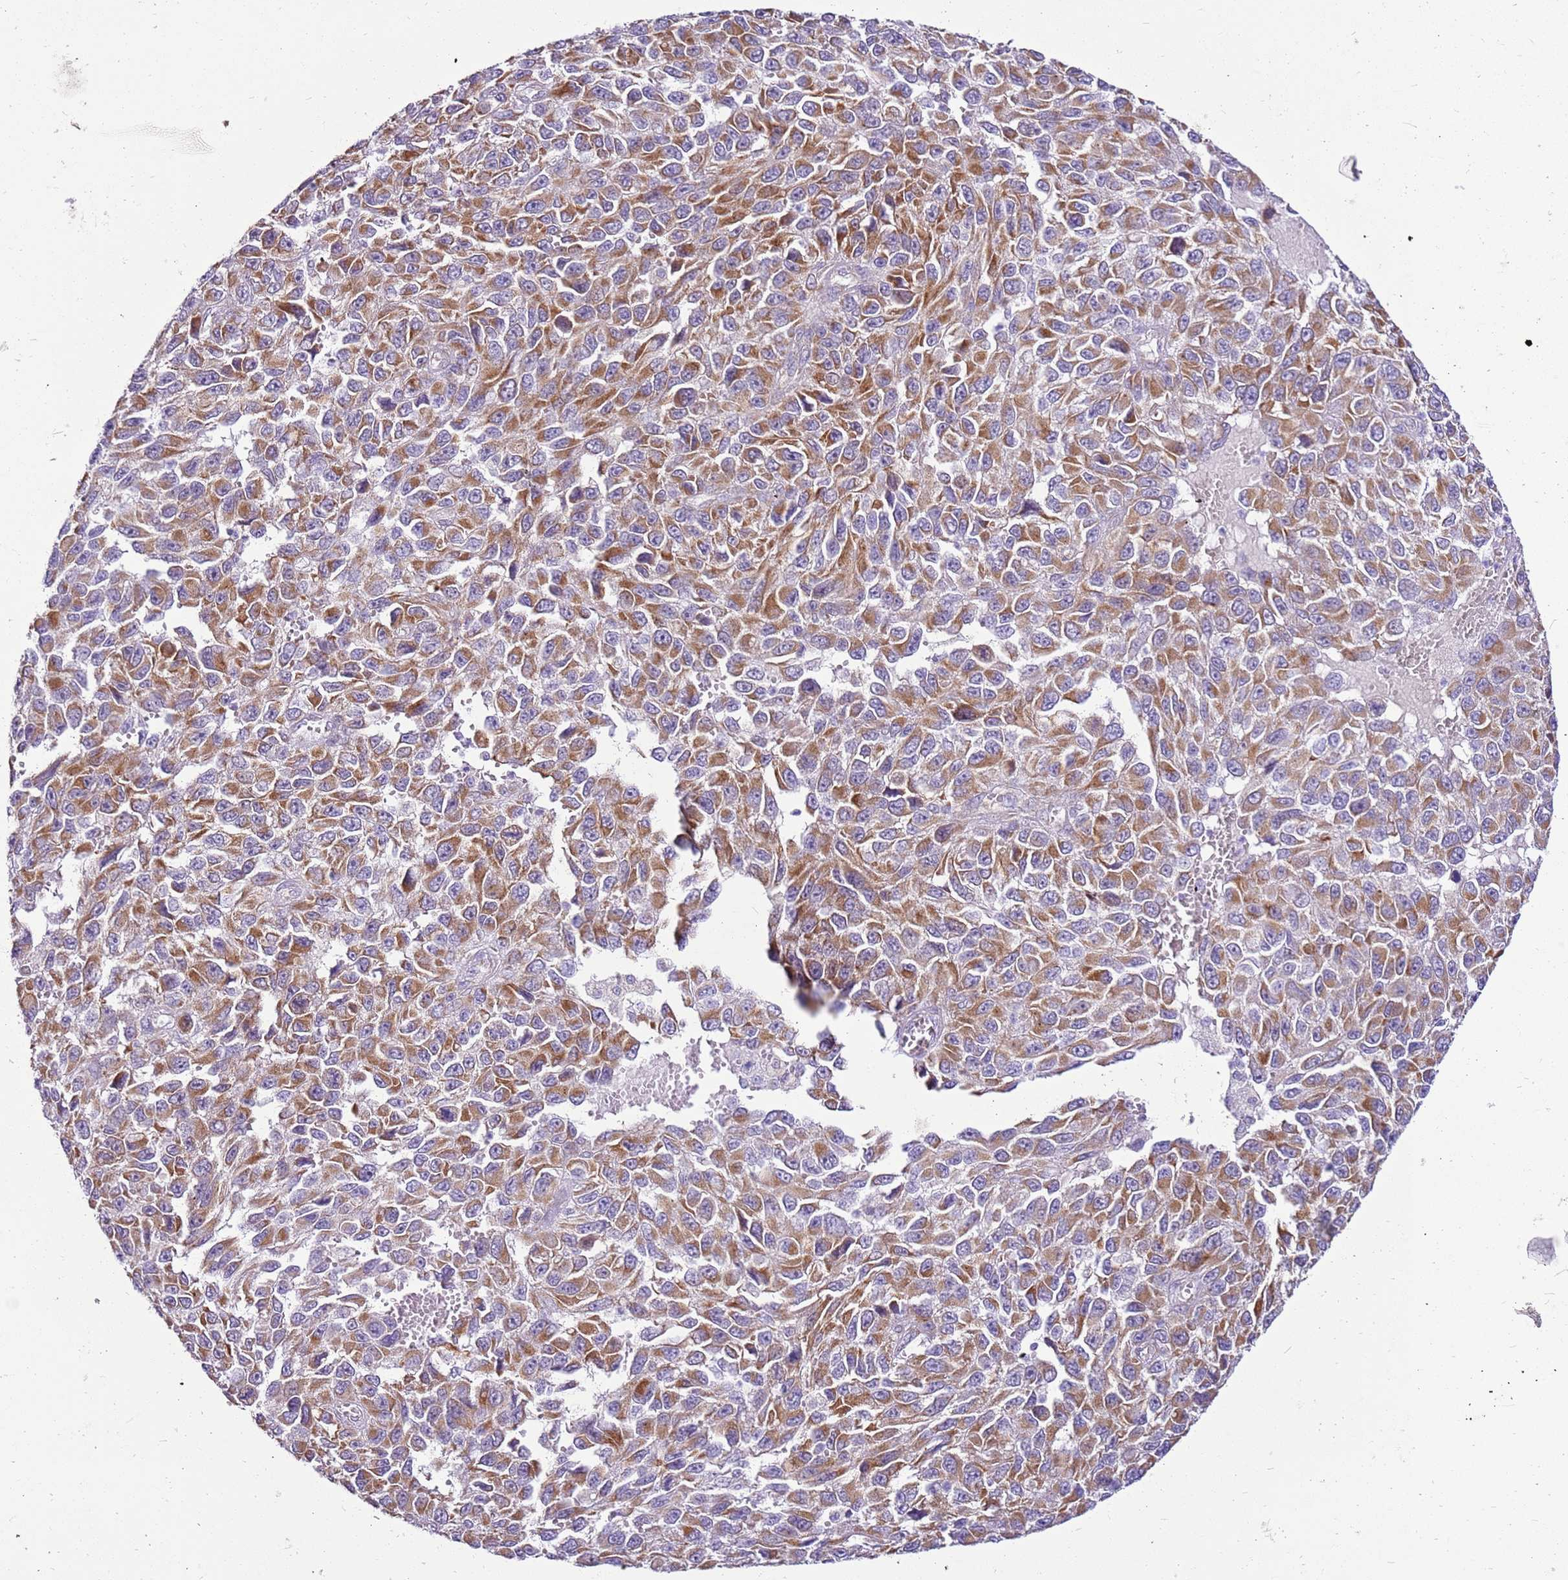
{"staining": {"intensity": "moderate", "quantity": ">75%", "location": "cytoplasmic/membranous"}, "tissue": "melanoma", "cell_type": "Tumor cells", "image_type": "cancer", "snomed": [{"axis": "morphology", "description": "Normal tissue, NOS"}, {"axis": "morphology", "description": "Malignant melanoma, NOS"}, {"axis": "topography", "description": "Skin"}], "caption": "About >75% of tumor cells in human melanoma display moderate cytoplasmic/membranous protein staining as visualized by brown immunohistochemical staining.", "gene": "MRPL36", "patient": {"sex": "female", "age": 96}}